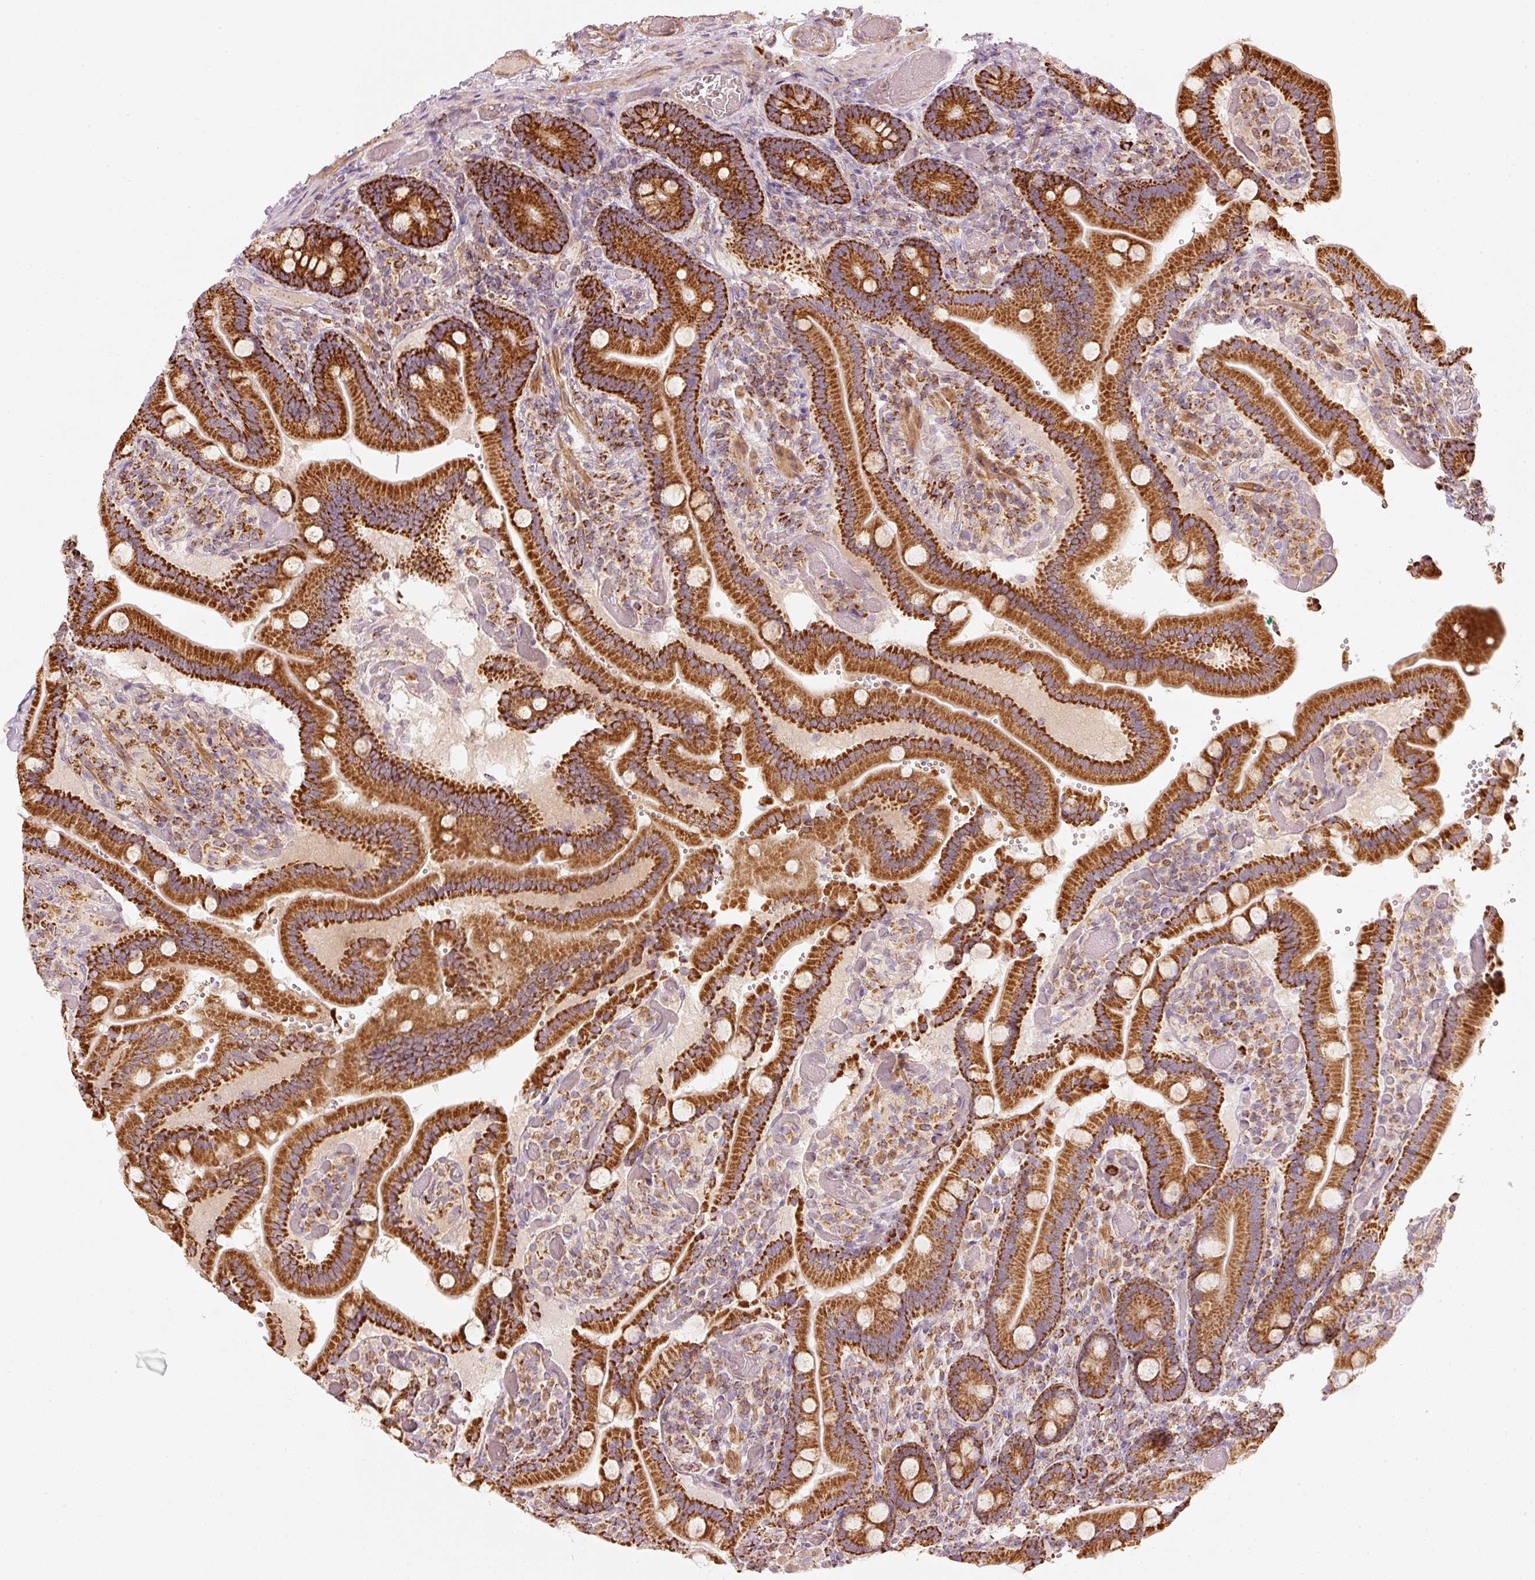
{"staining": {"intensity": "strong", "quantity": ">75%", "location": "cytoplasmic/membranous"}, "tissue": "duodenum", "cell_type": "Glandular cells", "image_type": "normal", "snomed": [{"axis": "morphology", "description": "Normal tissue, NOS"}, {"axis": "topography", "description": "Duodenum"}], "caption": "The micrograph reveals a brown stain indicating the presence of a protein in the cytoplasmic/membranous of glandular cells in duodenum. (Stains: DAB (3,3'-diaminobenzidine) in brown, nuclei in blue, Microscopy: brightfield microscopy at high magnification).", "gene": "C17orf98", "patient": {"sex": "female", "age": 62}}